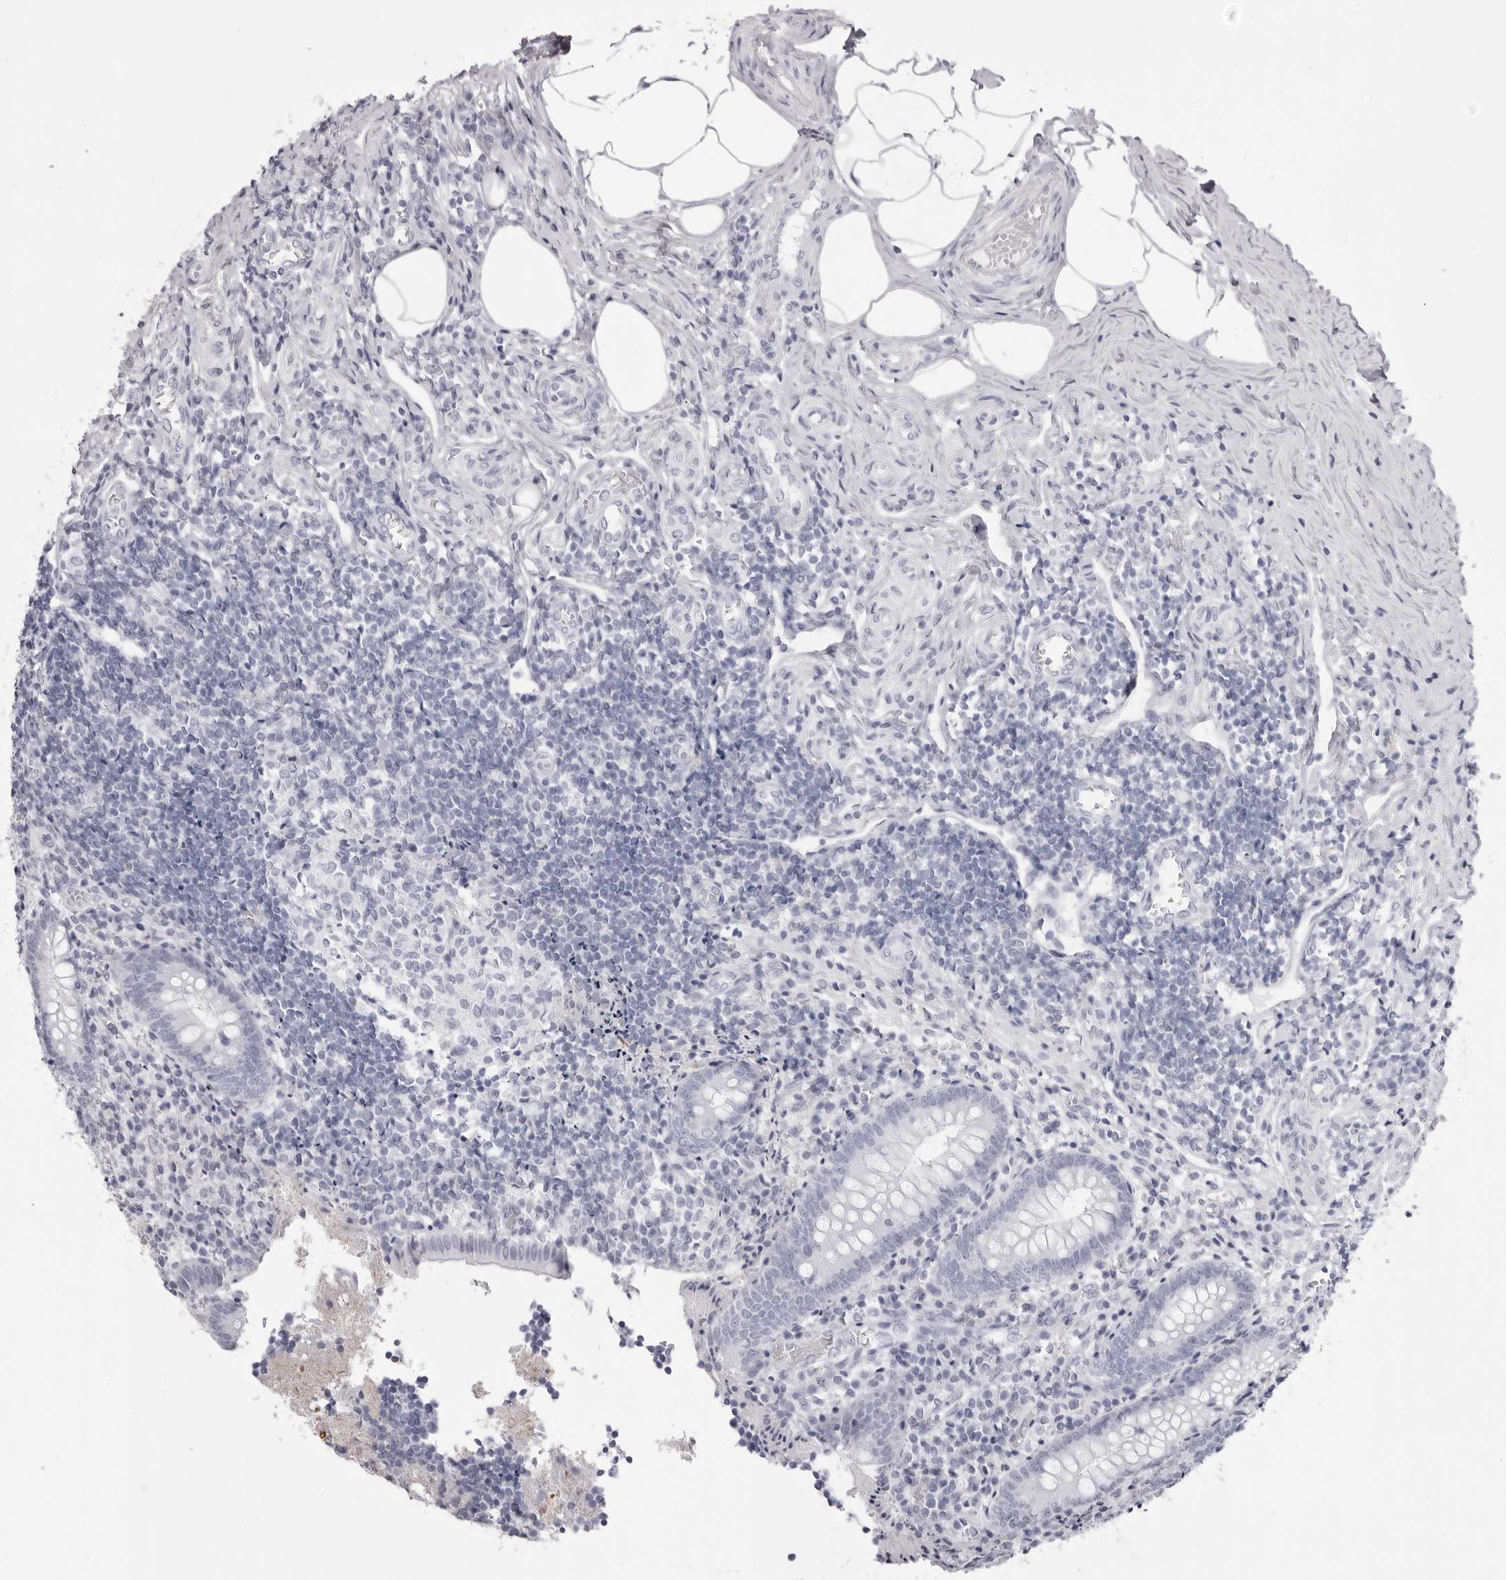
{"staining": {"intensity": "negative", "quantity": "none", "location": "none"}, "tissue": "appendix", "cell_type": "Glandular cells", "image_type": "normal", "snomed": [{"axis": "morphology", "description": "Normal tissue, NOS"}, {"axis": "topography", "description": "Appendix"}], "caption": "Human appendix stained for a protein using IHC exhibits no staining in glandular cells.", "gene": "TMOD4", "patient": {"sex": "female", "age": 17}}